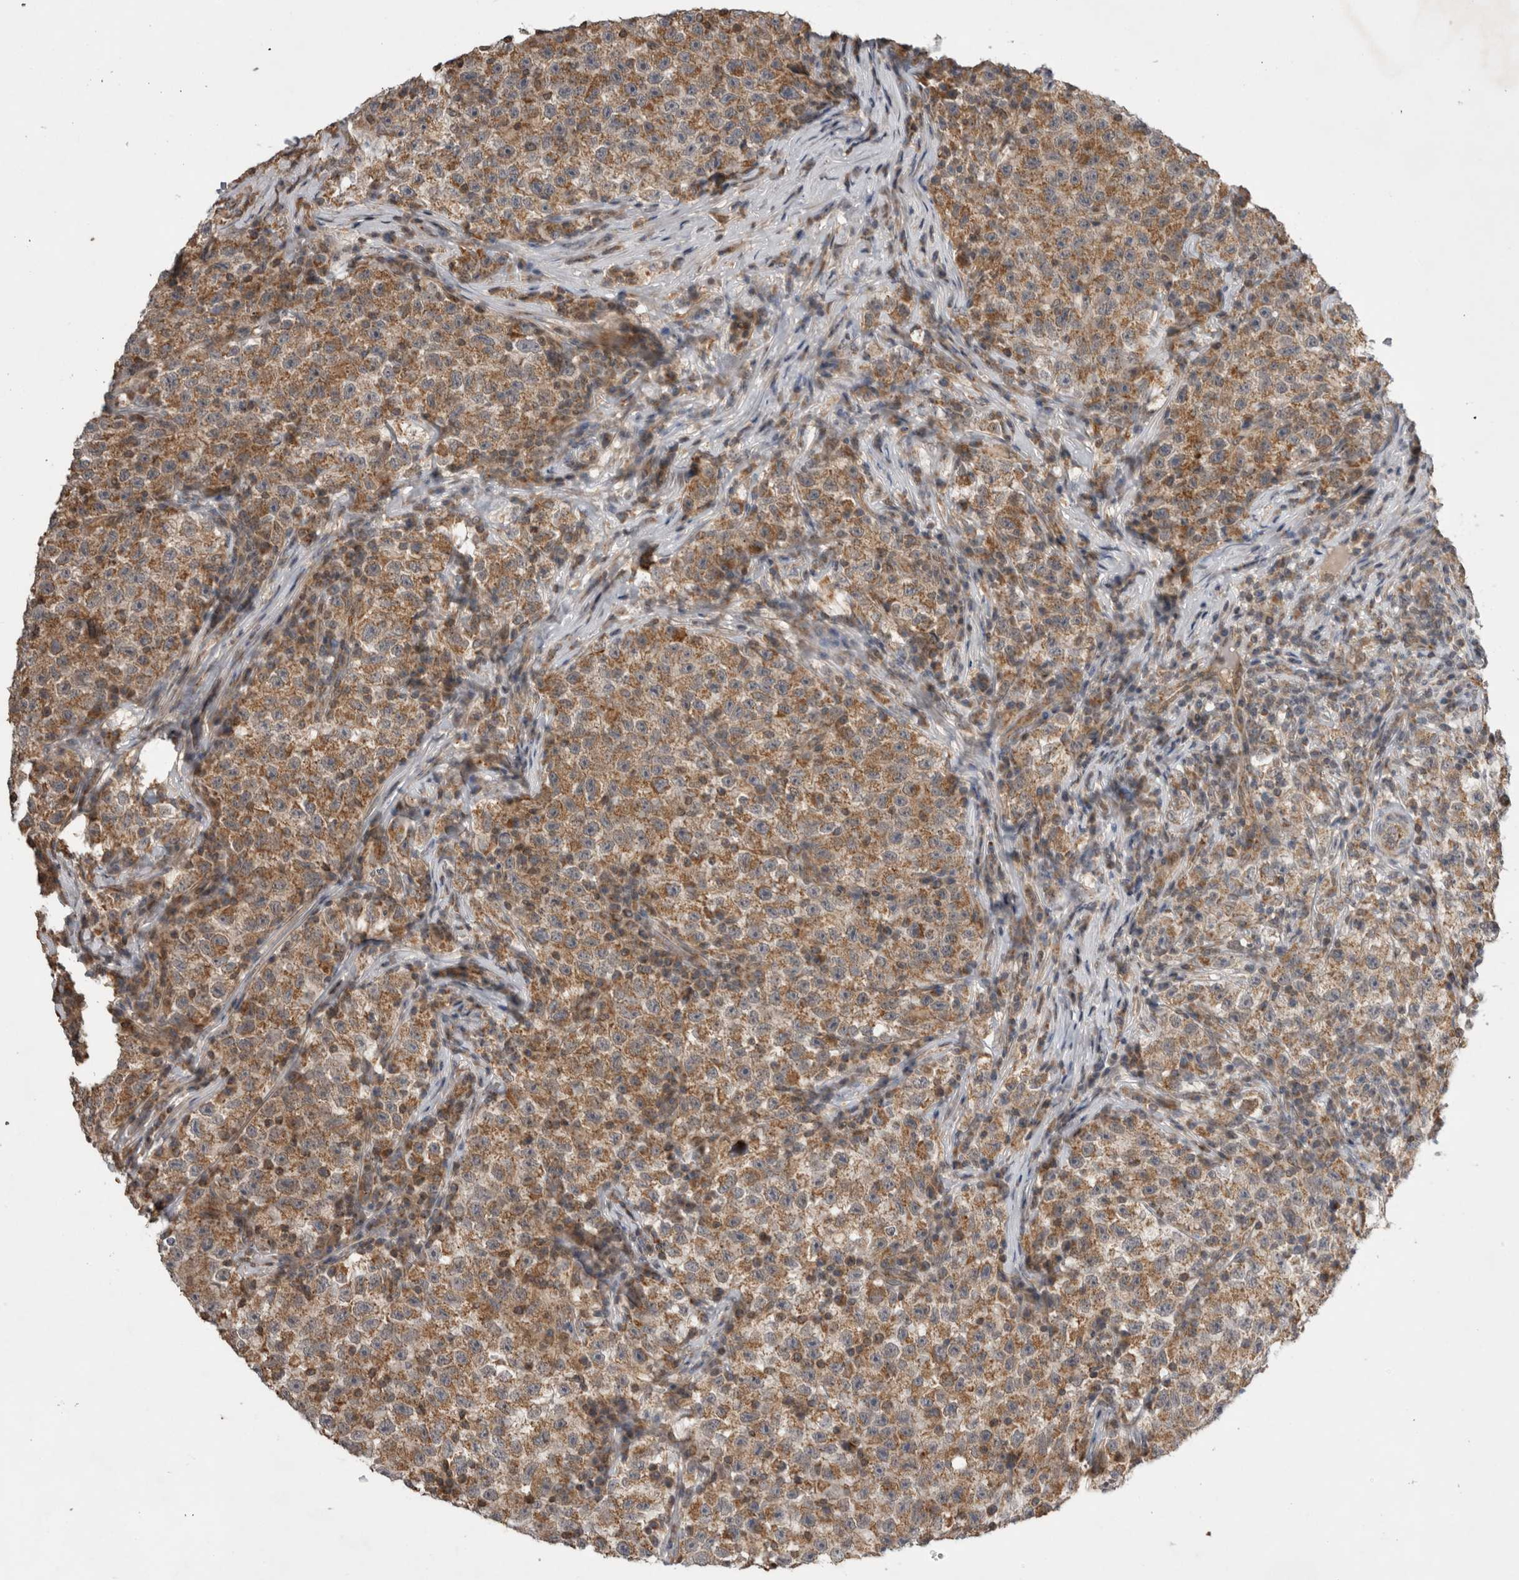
{"staining": {"intensity": "moderate", "quantity": ">75%", "location": "cytoplasmic/membranous"}, "tissue": "testis cancer", "cell_type": "Tumor cells", "image_type": "cancer", "snomed": [{"axis": "morphology", "description": "Seminoma, NOS"}, {"axis": "topography", "description": "Testis"}], "caption": "A brown stain labels moderate cytoplasmic/membranous positivity of a protein in human testis cancer (seminoma) tumor cells.", "gene": "KCNIP1", "patient": {"sex": "male", "age": 22}}